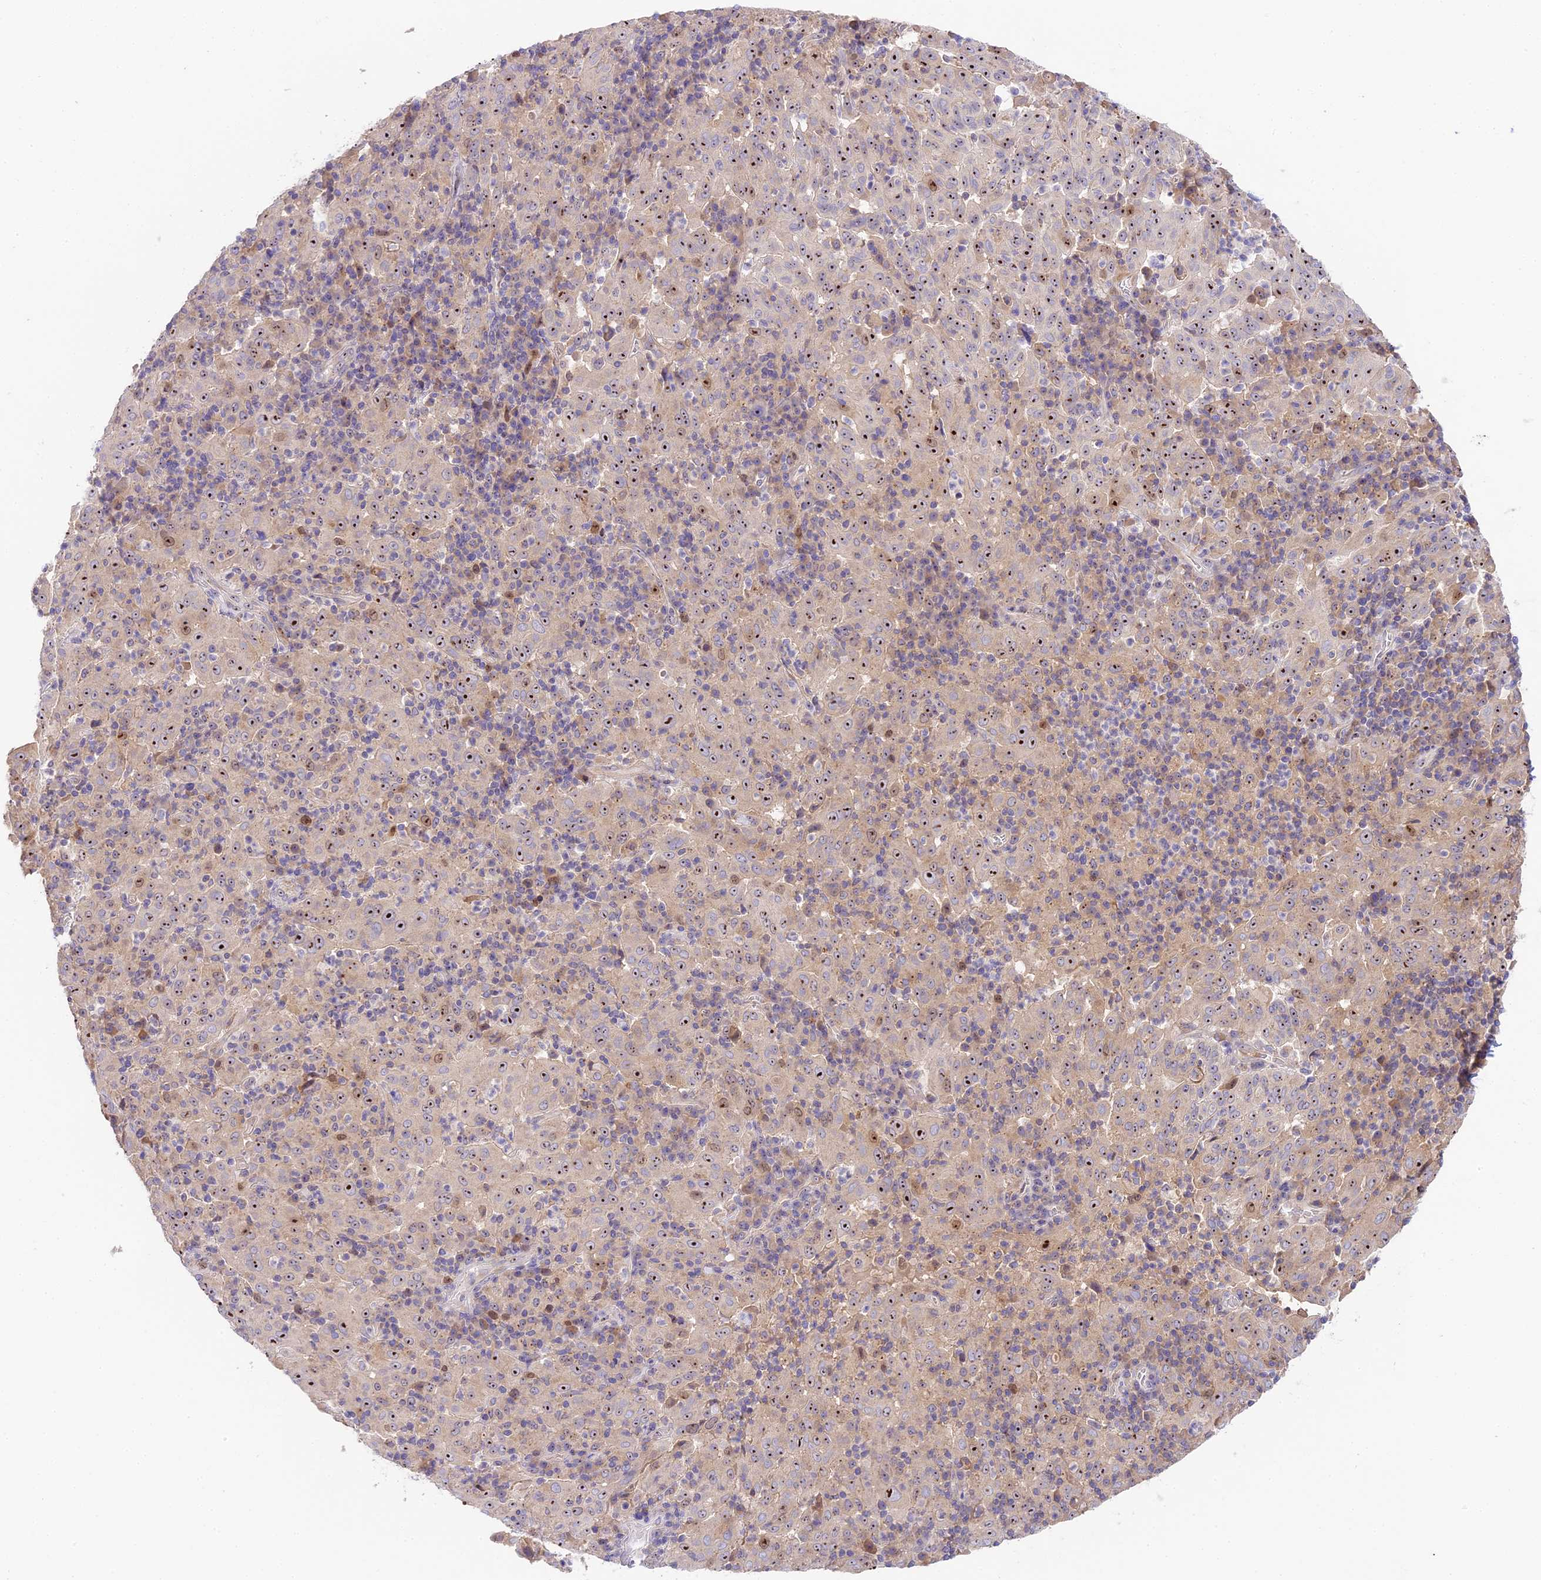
{"staining": {"intensity": "moderate", "quantity": ">75%", "location": "nuclear"}, "tissue": "pancreatic cancer", "cell_type": "Tumor cells", "image_type": "cancer", "snomed": [{"axis": "morphology", "description": "Adenocarcinoma, NOS"}, {"axis": "topography", "description": "Pancreas"}], "caption": "Pancreatic adenocarcinoma stained with DAB (3,3'-diaminobenzidine) IHC shows medium levels of moderate nuclear staining in about >75% of tumor cells.", "gene": "RAD51", "patient": {"sex": "male", "age": 63}}